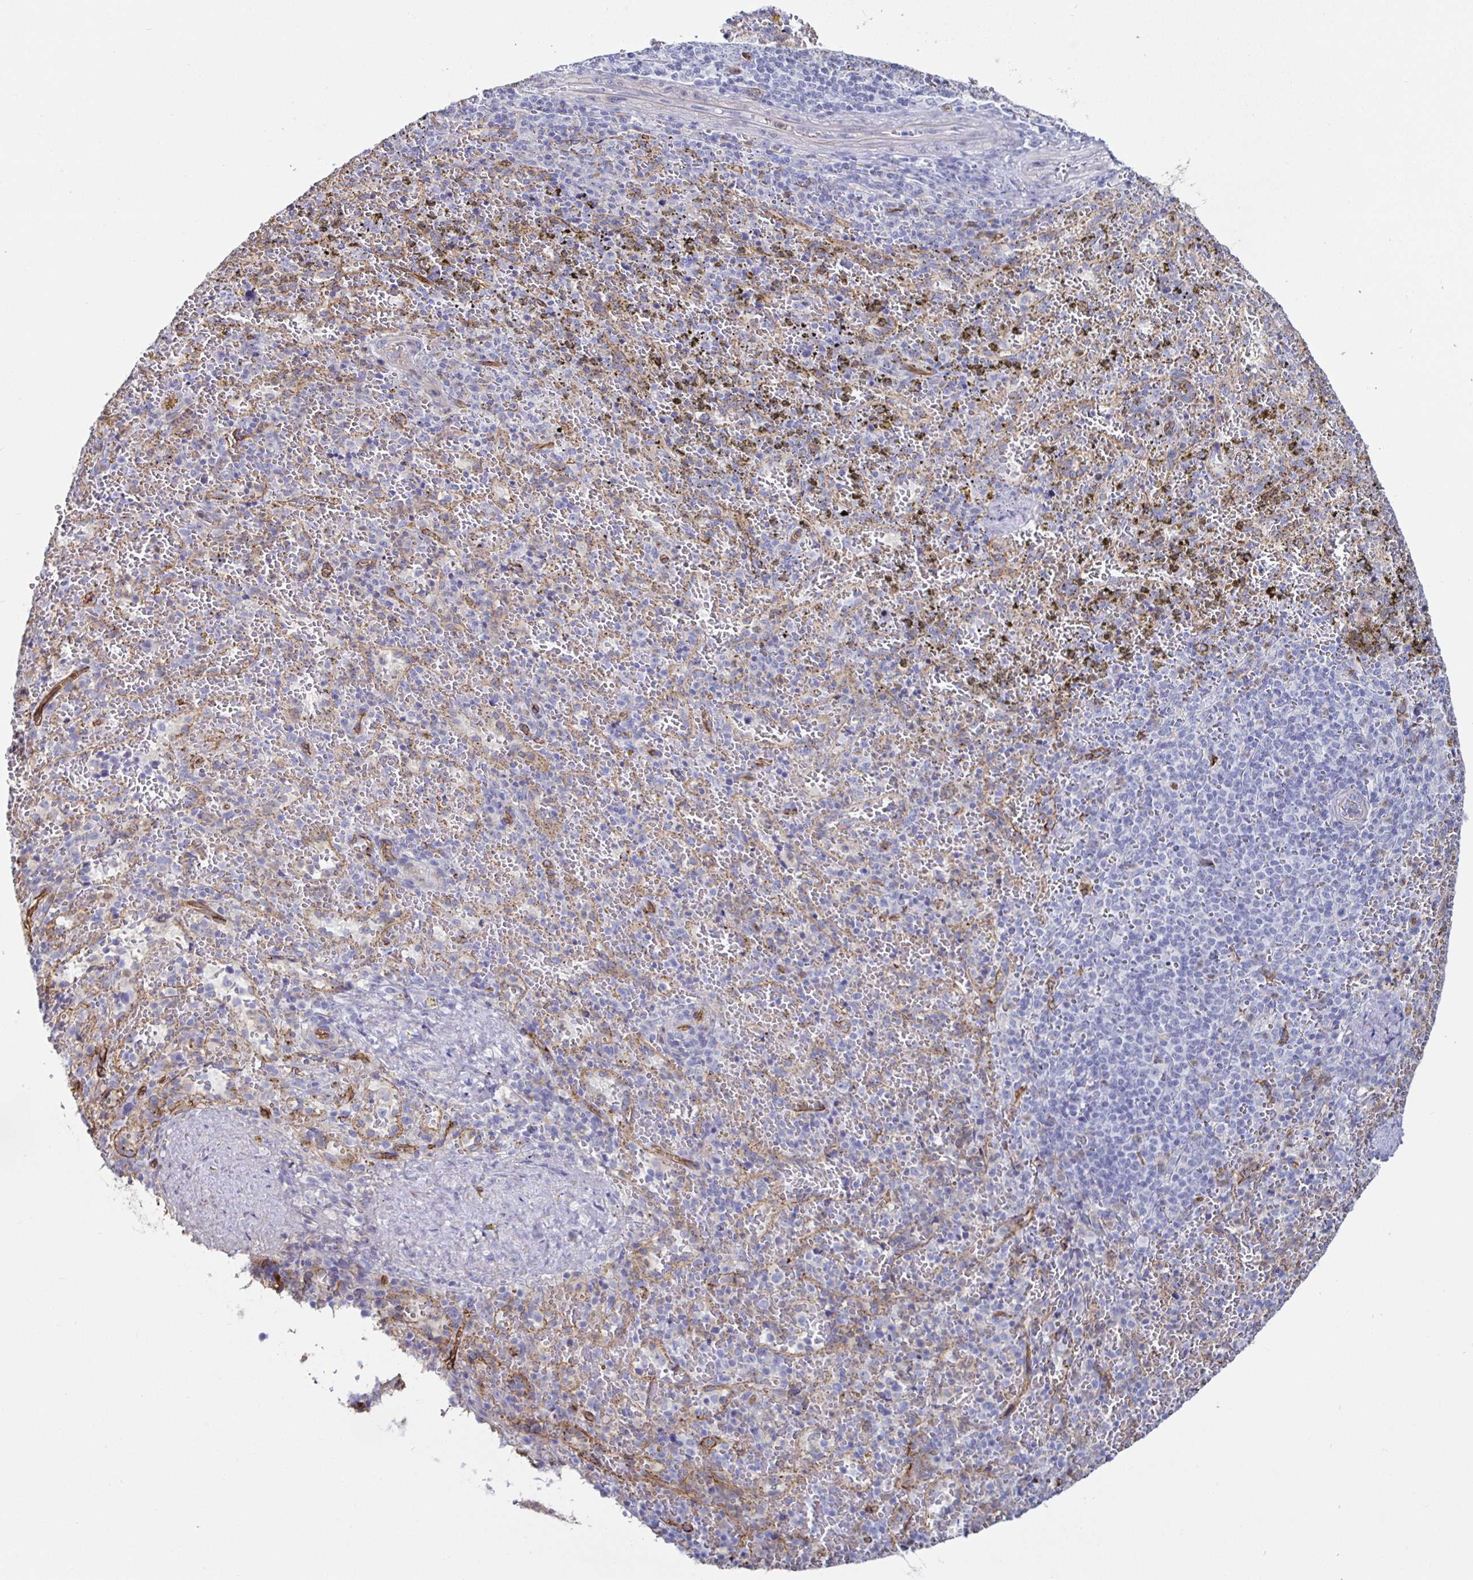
{"staining": {"intensity": "negative", "quantity": "none", "location": "none"}, "tissue": "spleen", "cell_type": "Cells in red pulp", "image_type": "normal", "snomed": [{"axis": "morphology", "description": "Normal tissue, NOS"}, {"axis": "topography", "description": "Spleen"}], "caption": "Immunohistochemistry (IHC) micrograph of normal spleen stained for a protein (brown), which displays no expression in cells in red pulp. (IHC, brightfield microscopy, high magnification).", "gene": "ACSBG2", "patient": {"sex": "female", "age": 50}}